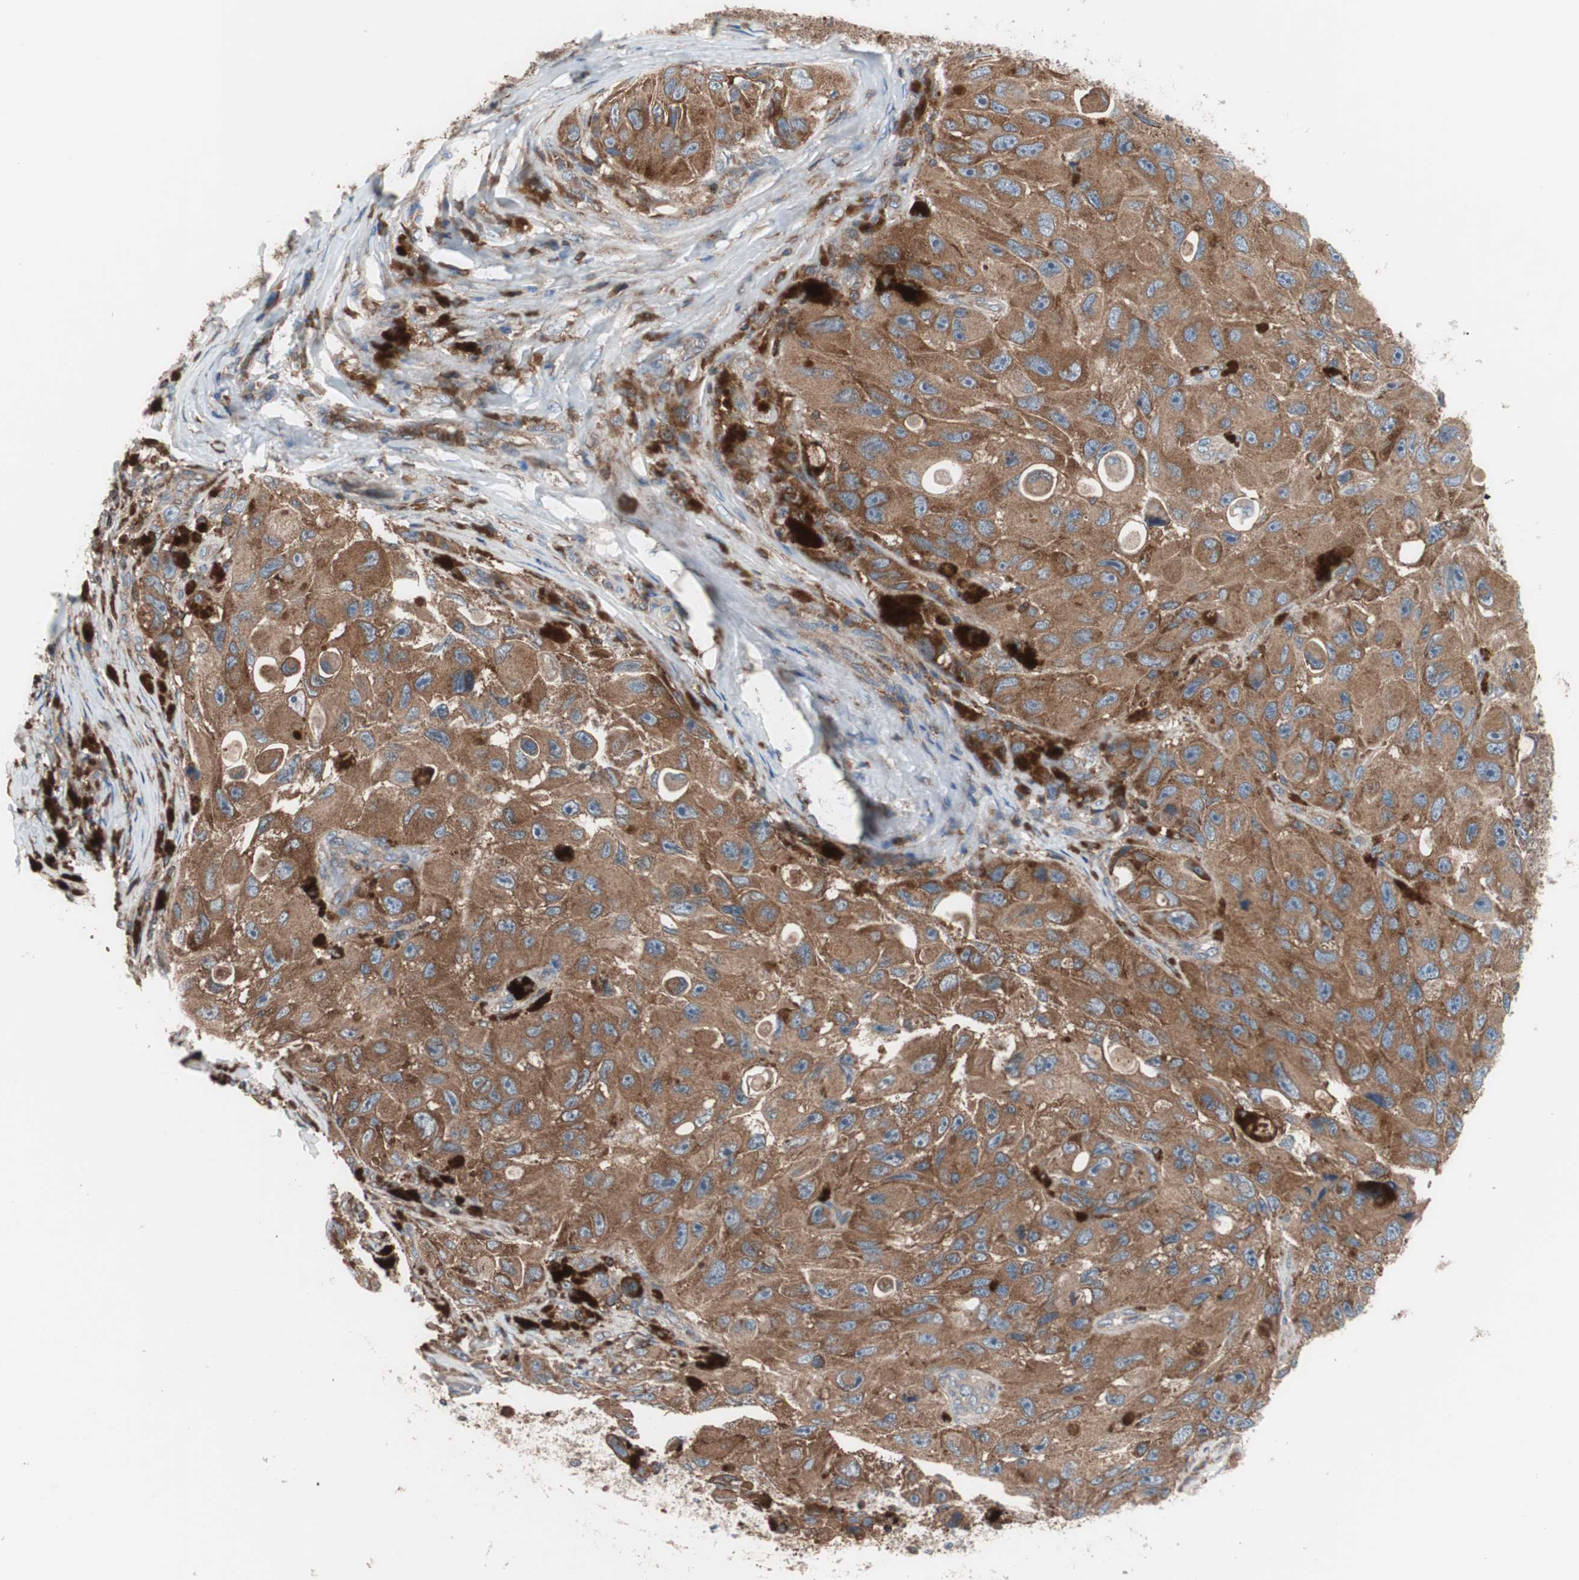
{"staining": {"intensity": "strong", "quantity": ">75%", "location": "cytoplasmic/membranous"}, "tissue": "melanoma", "cell_type": "Tumor cells", "image_type": "cancer", "snomed": [{"axis": "morphology", "description": "Malignant melanoma, NOS"}, {"axis": "topography", "description": "Skin"}], "caption": "DAB immunohistochemical staining of melanoma displays strong cytoplasmic/membranous protein expression in about >75% of tumor cells.", "gene": "PIK3R1", "patient": {"sex": "female", "age": 73}}